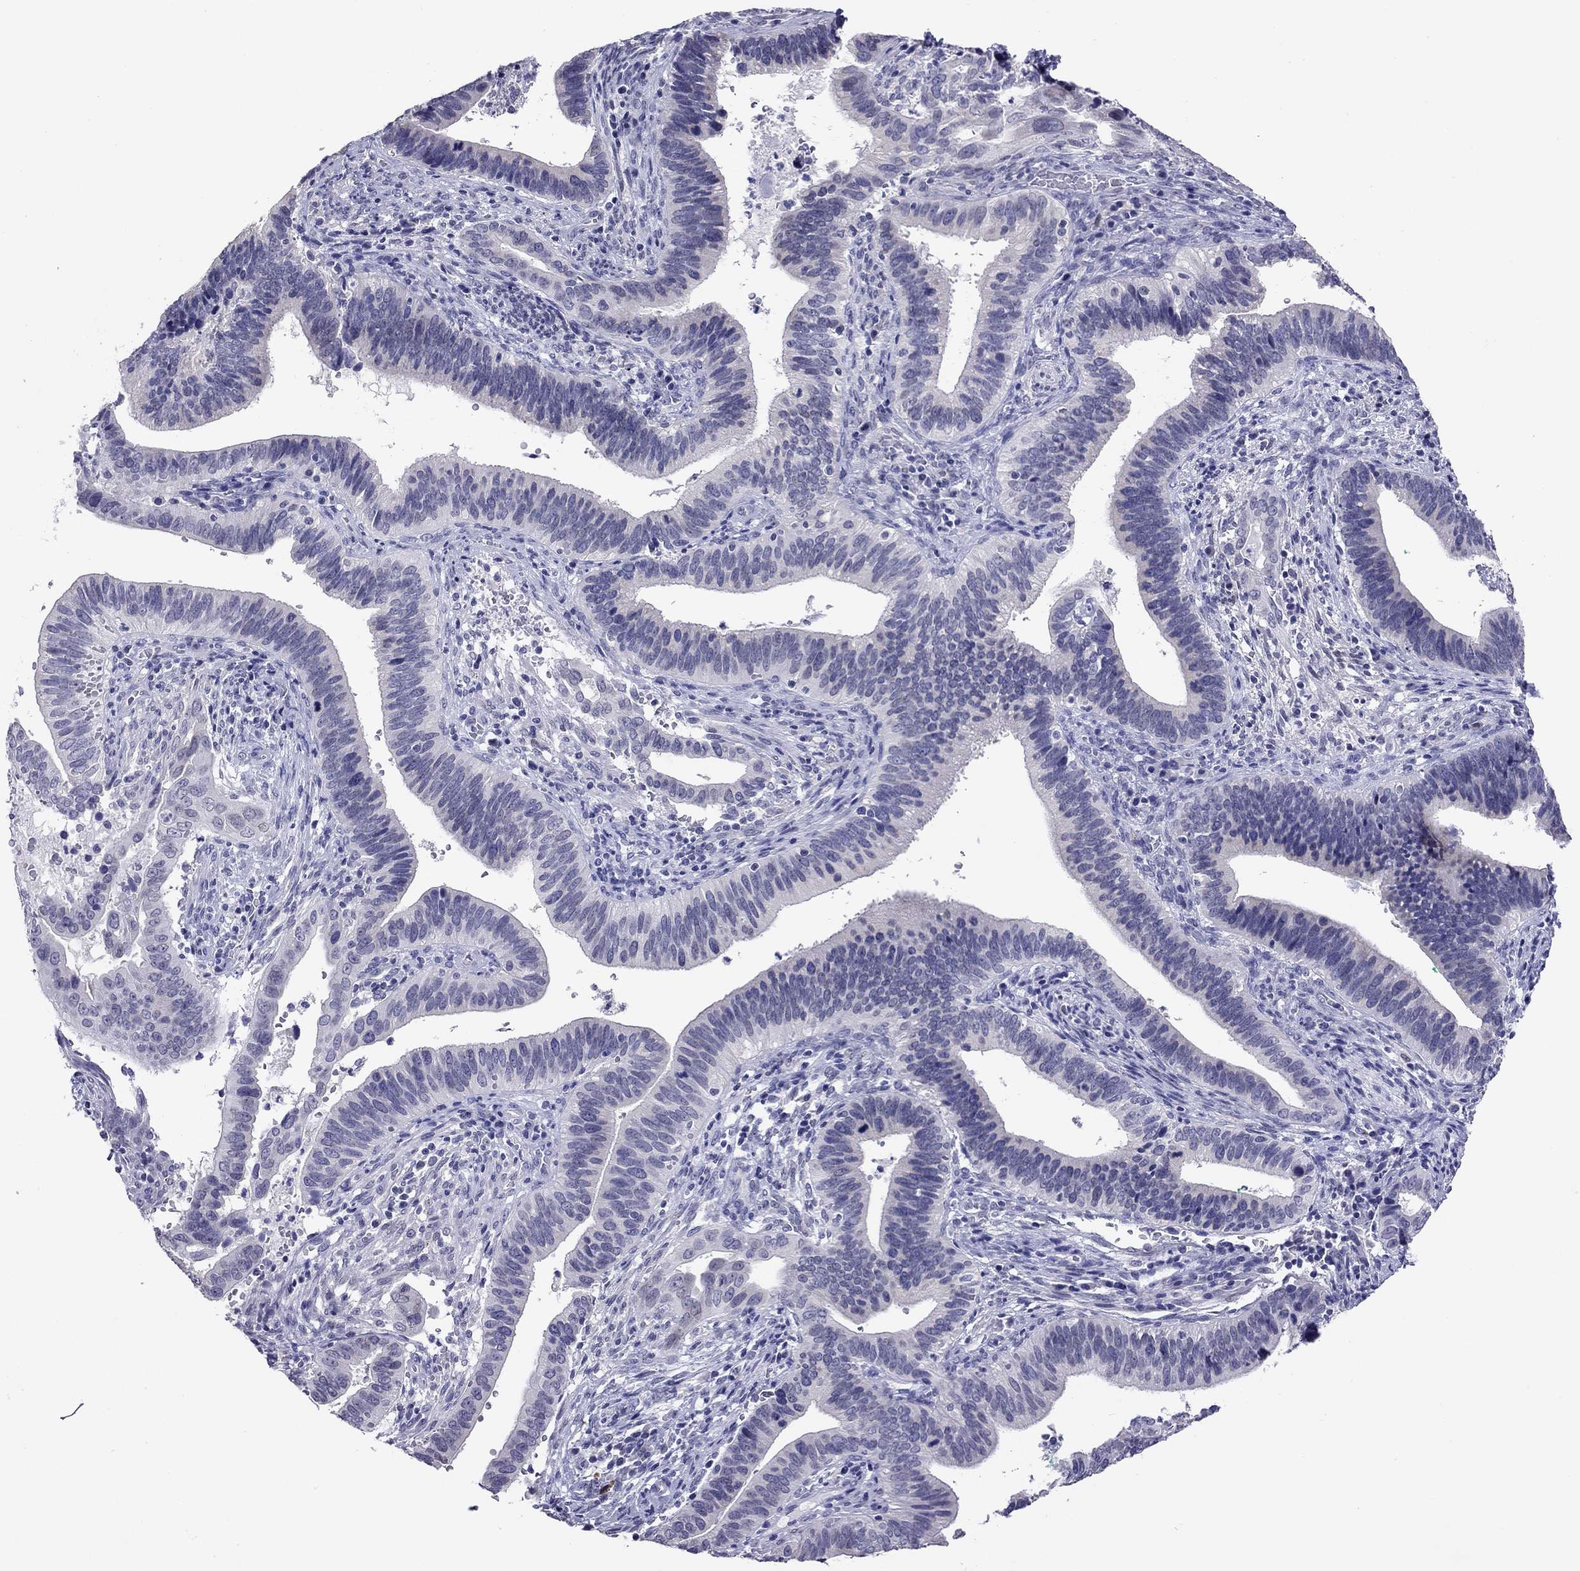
{"staining": {"intensity": "negative", "quantity": "none", "location": "none"}, "tissue": "cervical cancer", "cell_type": "Tumor cells", "image_type": "cancer", "snomed": [{"axis": "morphology", "description": "Adenocarcinoma, NOS"}, {"axis": "topography", "description": "Cervix"}], "caption": "Cervical cancer was stained to show a protein in brown. There is no significant positivity in tumor cells.", "gene": "ARMC12", "patient": {"sex": "female", "age": 42}}